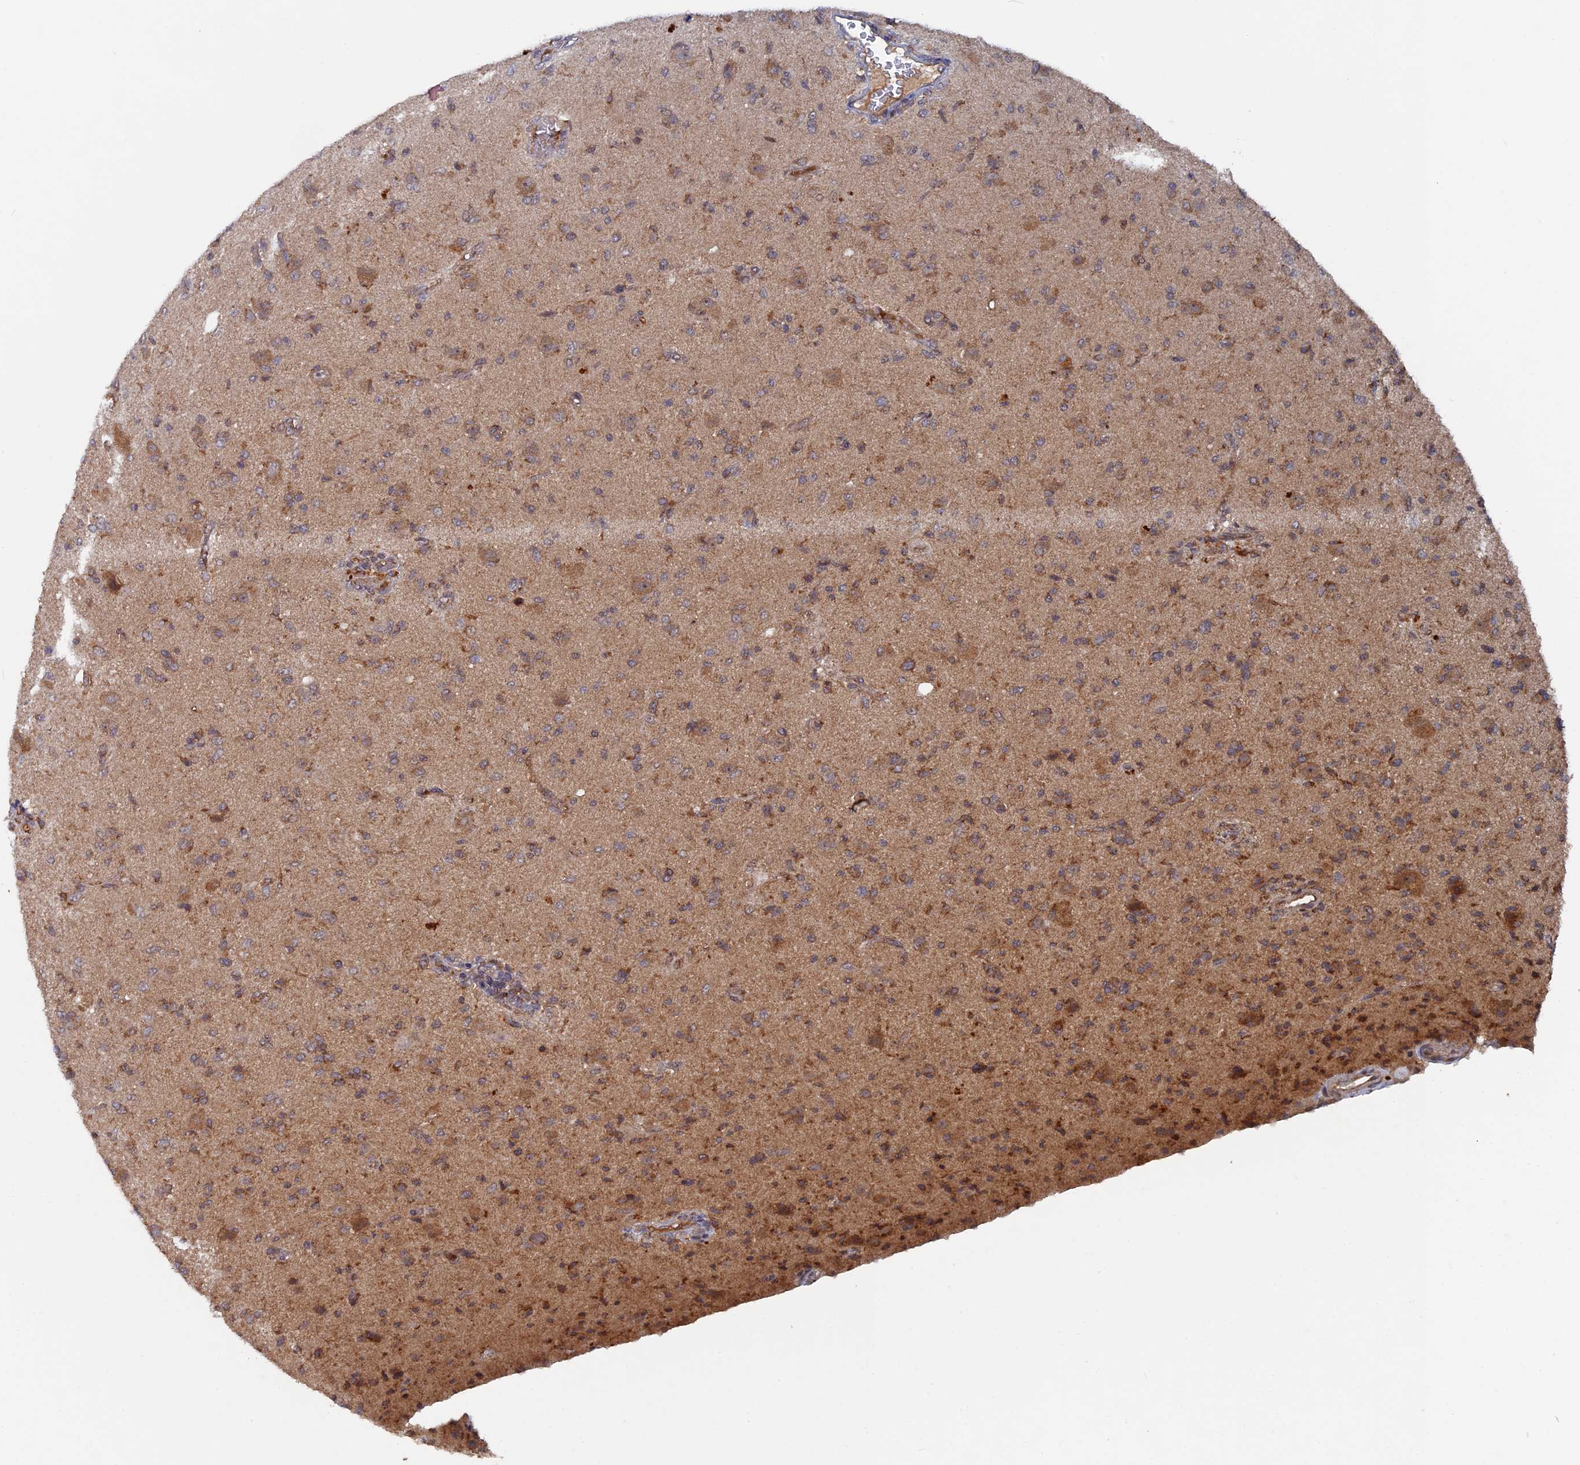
{"staining": {"intensity": "weak", "quantity": ">75%", "location": "cytoplasmic/membranous"}, "tissue": "glioma", "cell_type": "Tumor cells", "image_type": "cancer", "snomed": [{"axis": "morphology", "description": "Glioma, malignant, High grade"}, {"axis": "topography", "description": "Brain"}], "caption": "Immunohistochemical staining of human malignant high-grade glioma demonstrates low levels of weak cytoplasmic/membranous protein staining in about >75% of tumor cells.", "gene": "RAB15", "patient": {"sex": "female", "age": 57}}